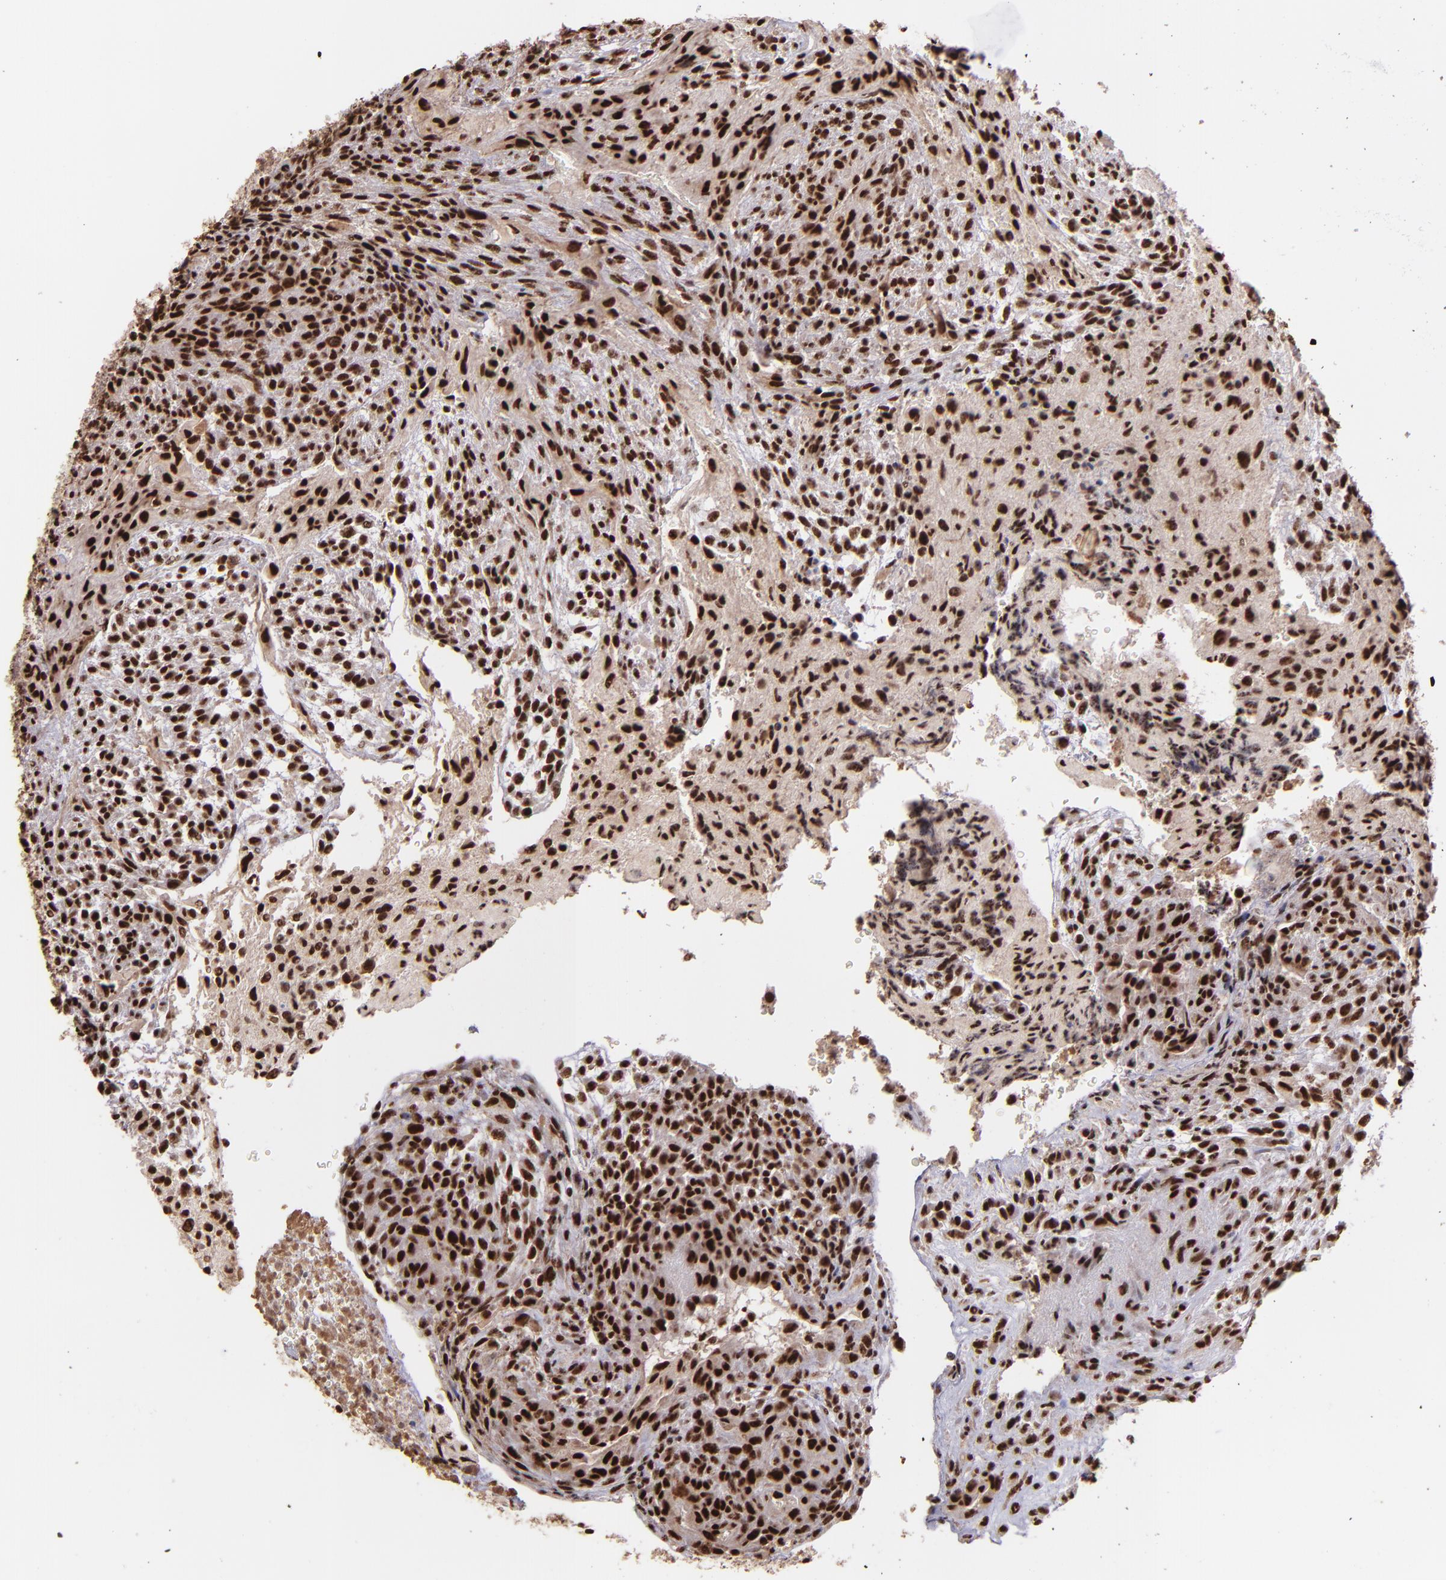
{"staining": {"intensity": "strong", "quantity": ">75%", "location": "nuclear"}, "tissue": "glioma", "cell_type": "Tumor cells", "image_type": "cancer", "snomed": [{"axis": "morphology", "description": "Glioma, malignant, High grade"}, {"axis": "topography", "description": "Cerebral cortex"}], "caption": "Strong nuclear protein staining is seen in about >75% of tumor cells in glioma.", "gene": "PQBP1", "patient": {"sex": "female", "age": 55}}